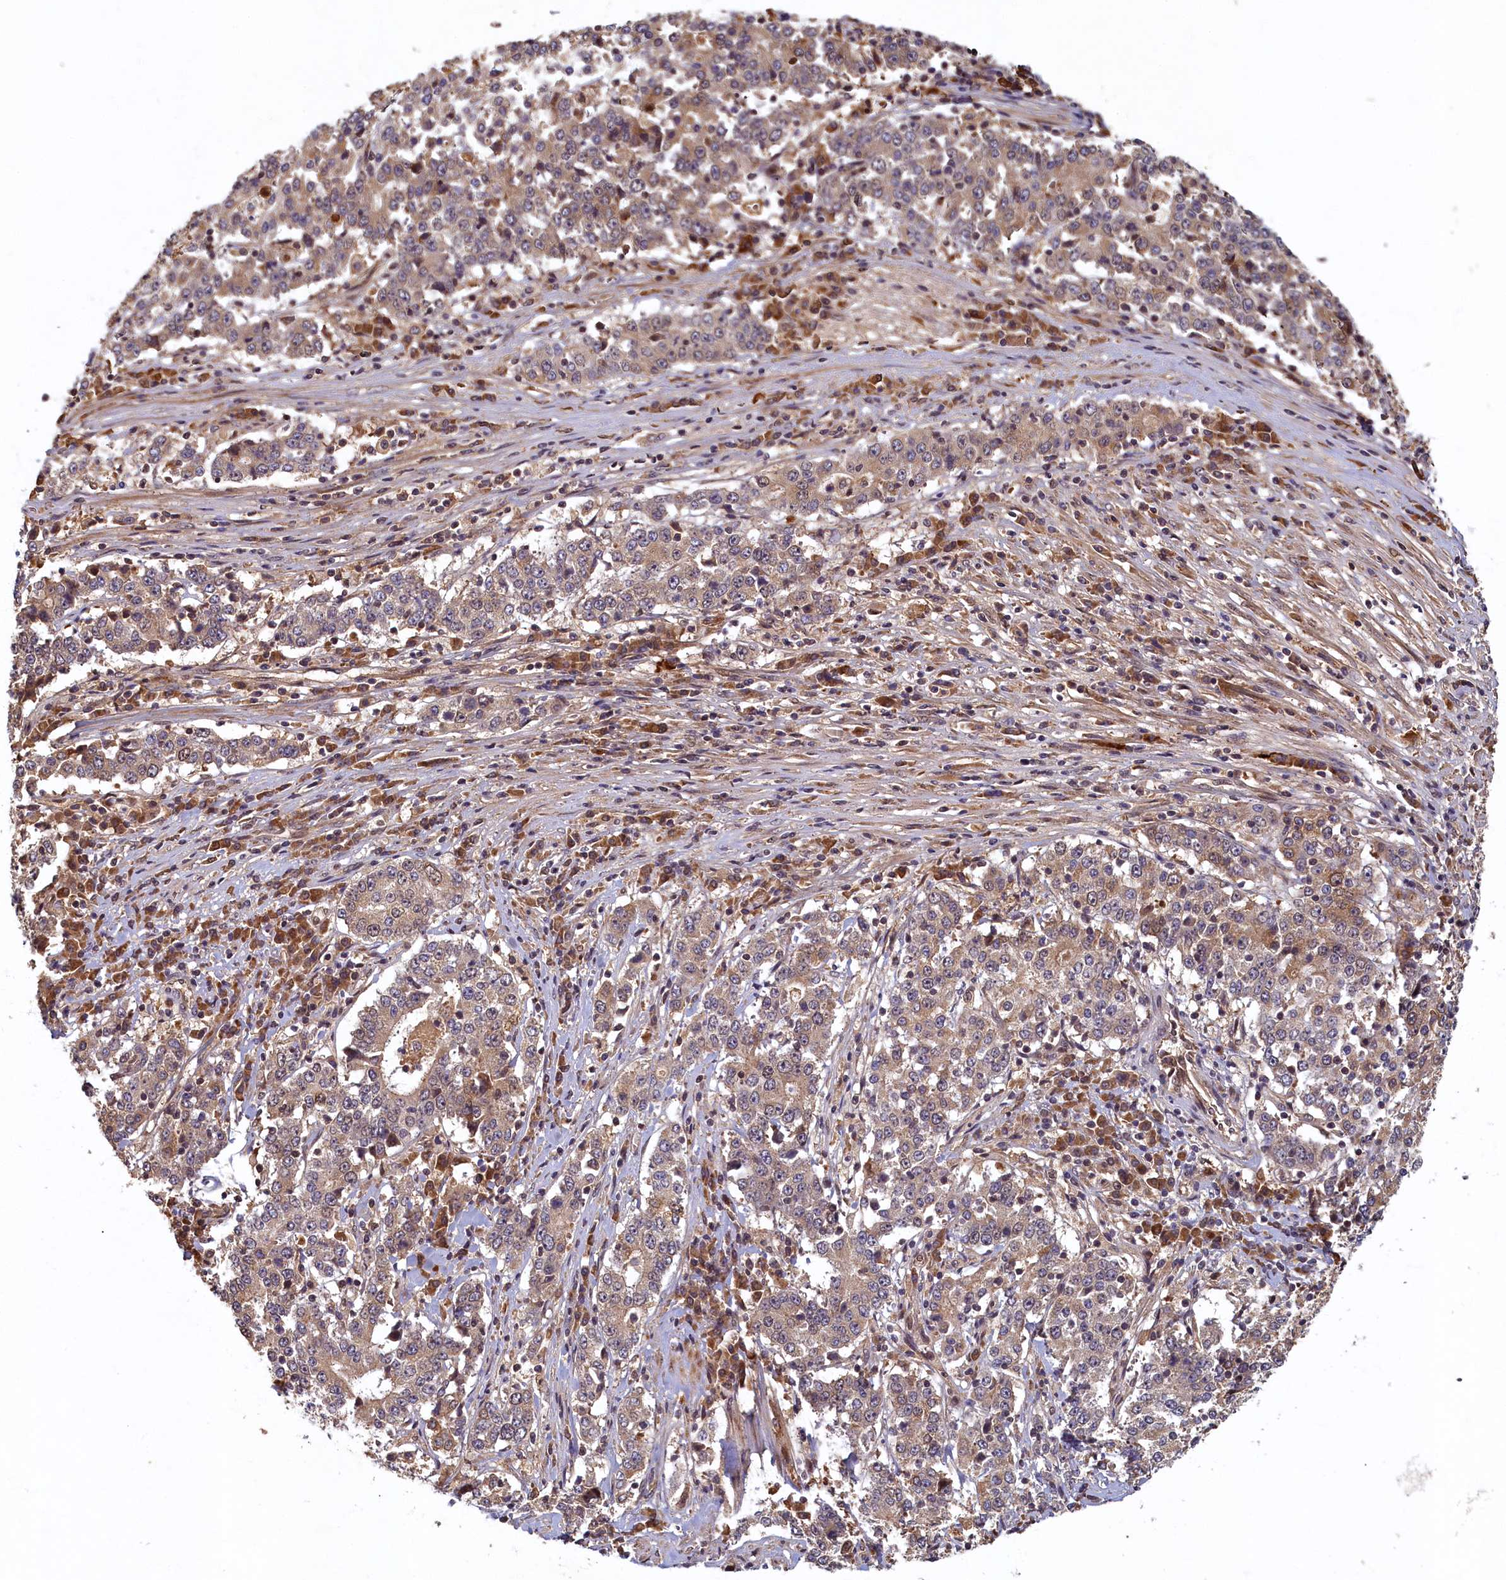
{"staining": {"intensity": "weak", "quantity": "25%-75%", "location": "cytoplasmic/membranous"}, "tissue": "stomach cancer", "cell_type": "Tumor cells", "image_type": "cancer", "snomed": [{"axis": "morphology", "description": "Adenocarcinoma, NOS"}, {"axis": "topography", "description": "Stomach"}], "caption": "Immunohistochemical staining of stomach adenocarcinoma shows weak cytoplasmic/membranous protein staining in about 25%-75% of tumor cells.", "gene": "LCMT2", "patient": {"sex": "male", "age": 59}}